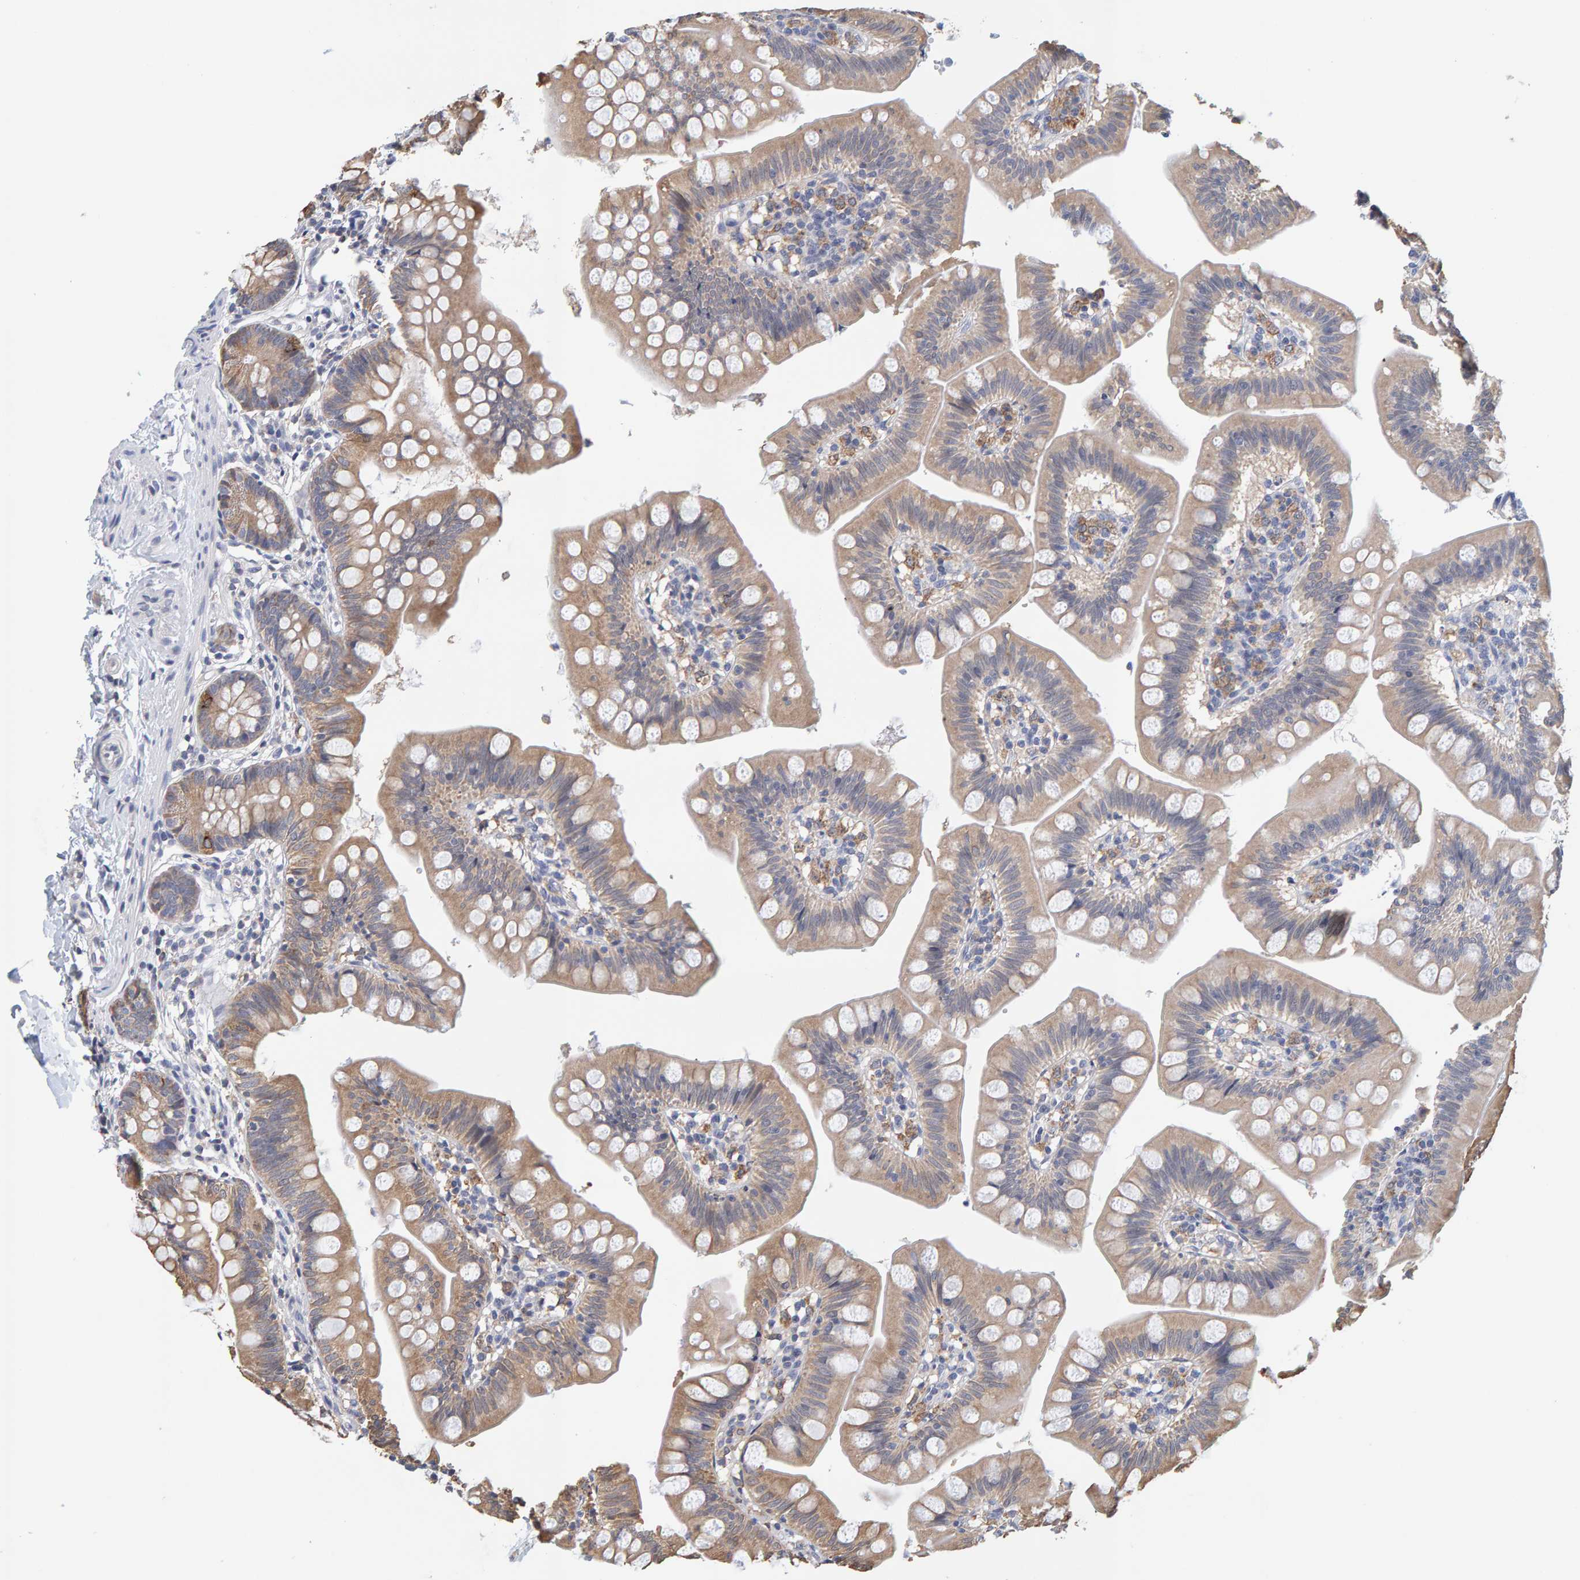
{"staining": {"intensity": "moderate", "quantity": "25%-75%", "location": "cytoplasmic/membranous"}, "tissue": "small intestine", "cell_type": "Glandular cells", "image_type": "normal", "snomed": [{"axis": "morphology", "description": "Normal tissue, NOS"}, {"axis": "topography", "description": "Small intestine"}], "caption": "There is medium levels of moderate cytoplasmic/membranous positivity in glandular cells of unremarkable small intestine, as demonstrated by immunohistochemical staining (brown color).", "gene": "SGPL1", "patient": {"sex": "male", "age": 7}}